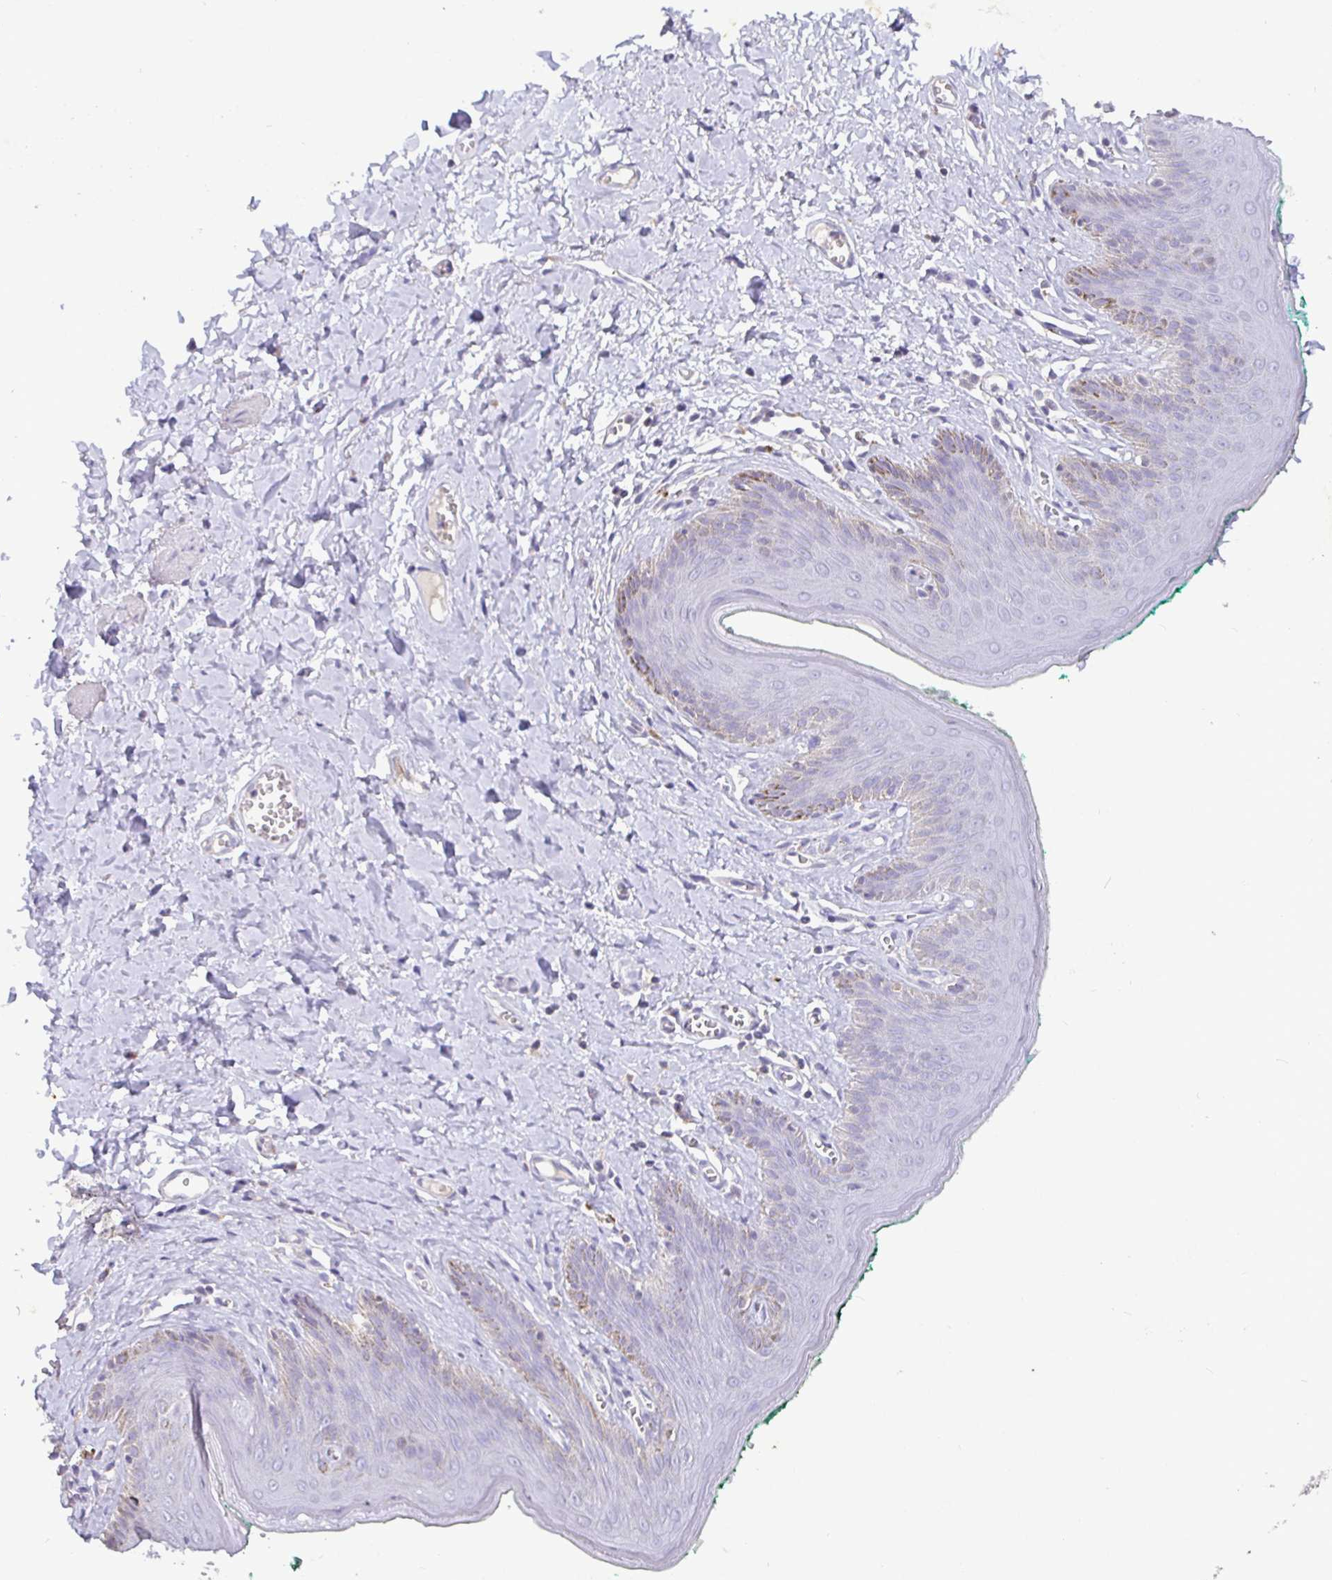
{"staining": {"intensity": "negative", "quantity": "none", "location": "none"}, "tissue": "skin", "cell_type": "Epidermal cells", "image_type": "normal", "snomed": [{"axis": "morphology", "description": "Normal tissue, NOS"}, {"axis": "topography", "description": "Vulva"}, {"axis": "topography", "description": "Peripheral nerve tissue"}], "caption": "IHC of normal skin reveals no staining in epidermal cells.", "gene": "SHISA4", "patient": {"sex": "female", "age": 66}}